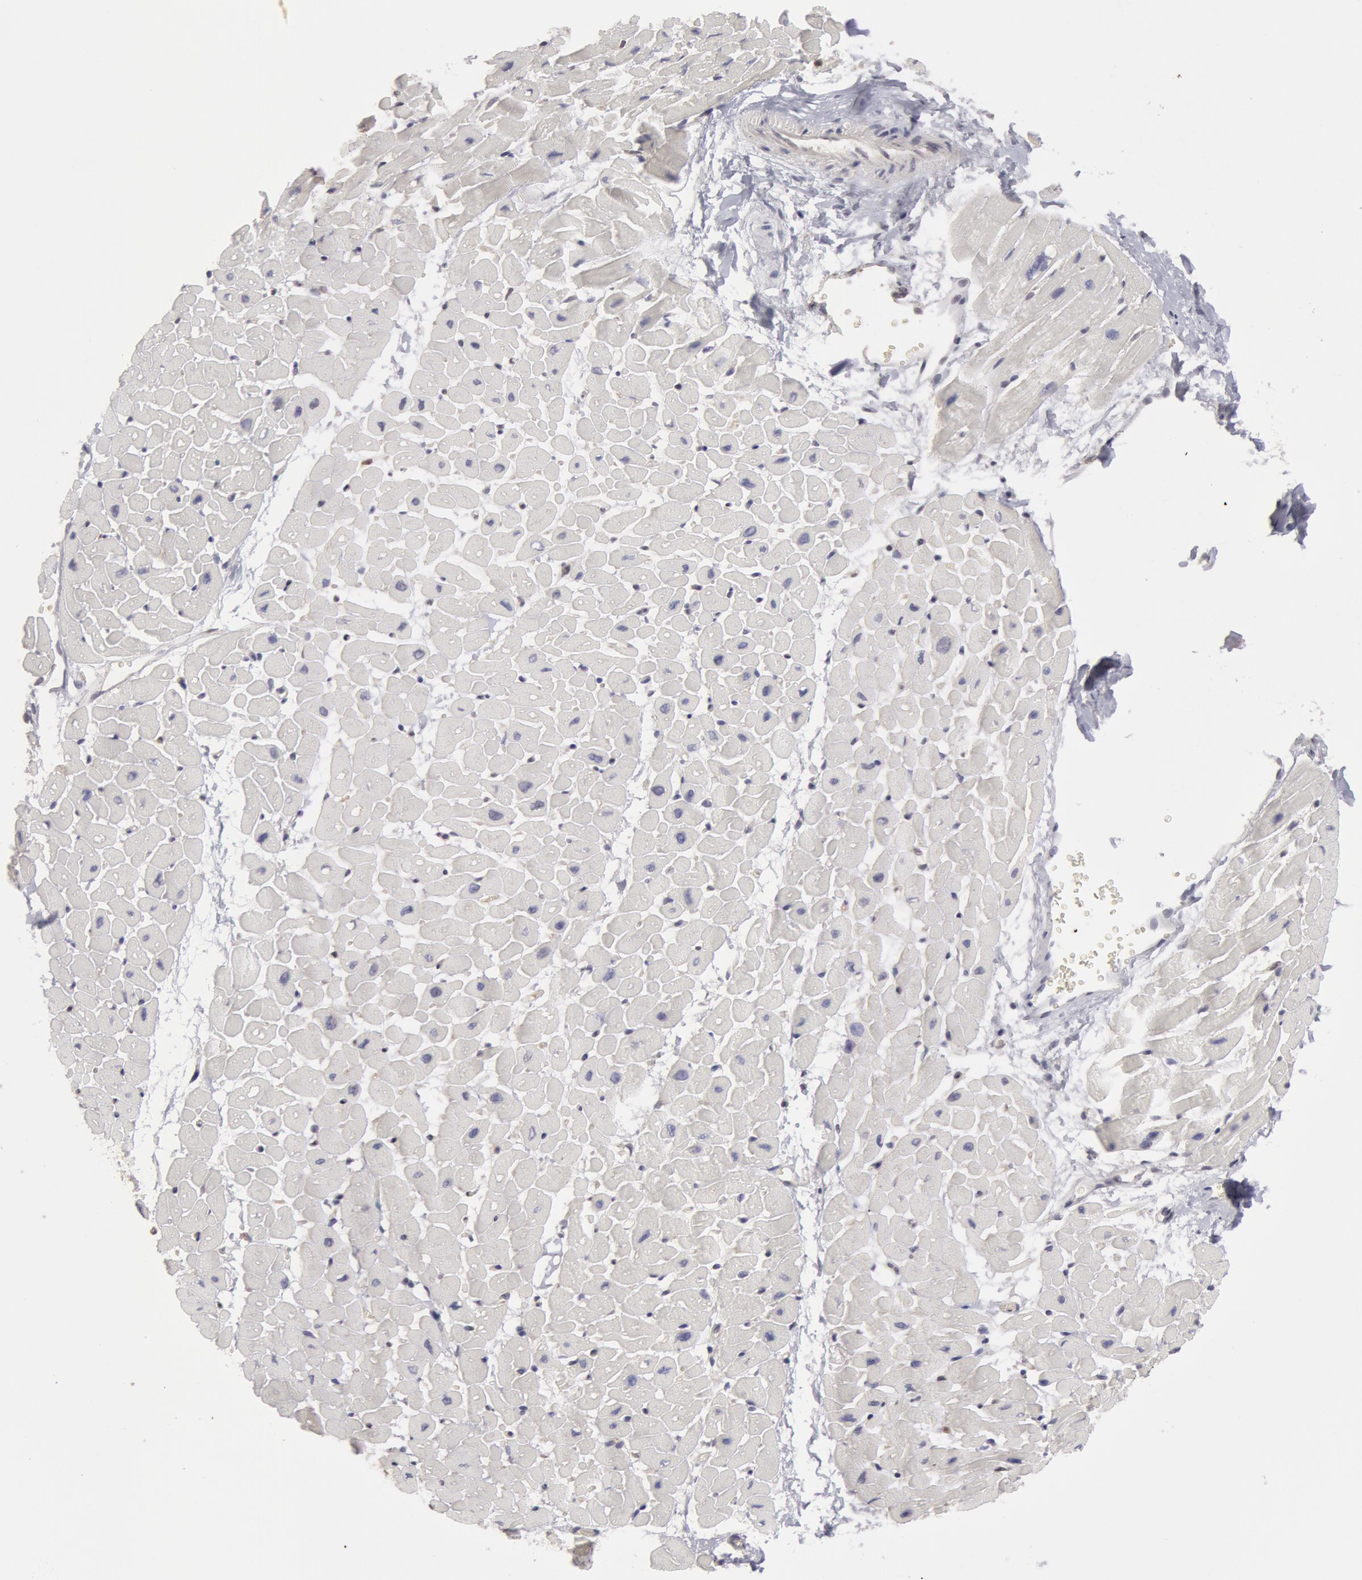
{"staining": {"intensity": "negative", "quantity": "none", "location": "none"}, "tissue": "heart muscle", "cell_type": "Cardiomyocytes", "image_type": "normal", "snomed": [{"axis": "morphology", "description": "Normal tissue, NOS"}, {"axis": "topography", "description": "Heart"}], "caption": "Image shows no protein positivity in cardiomyocytes of normal heart muscle. (IHC, brightfield microscopy, high magnification).", "gene": "CAT", "patient": {"sex": "male", "age": 45}}